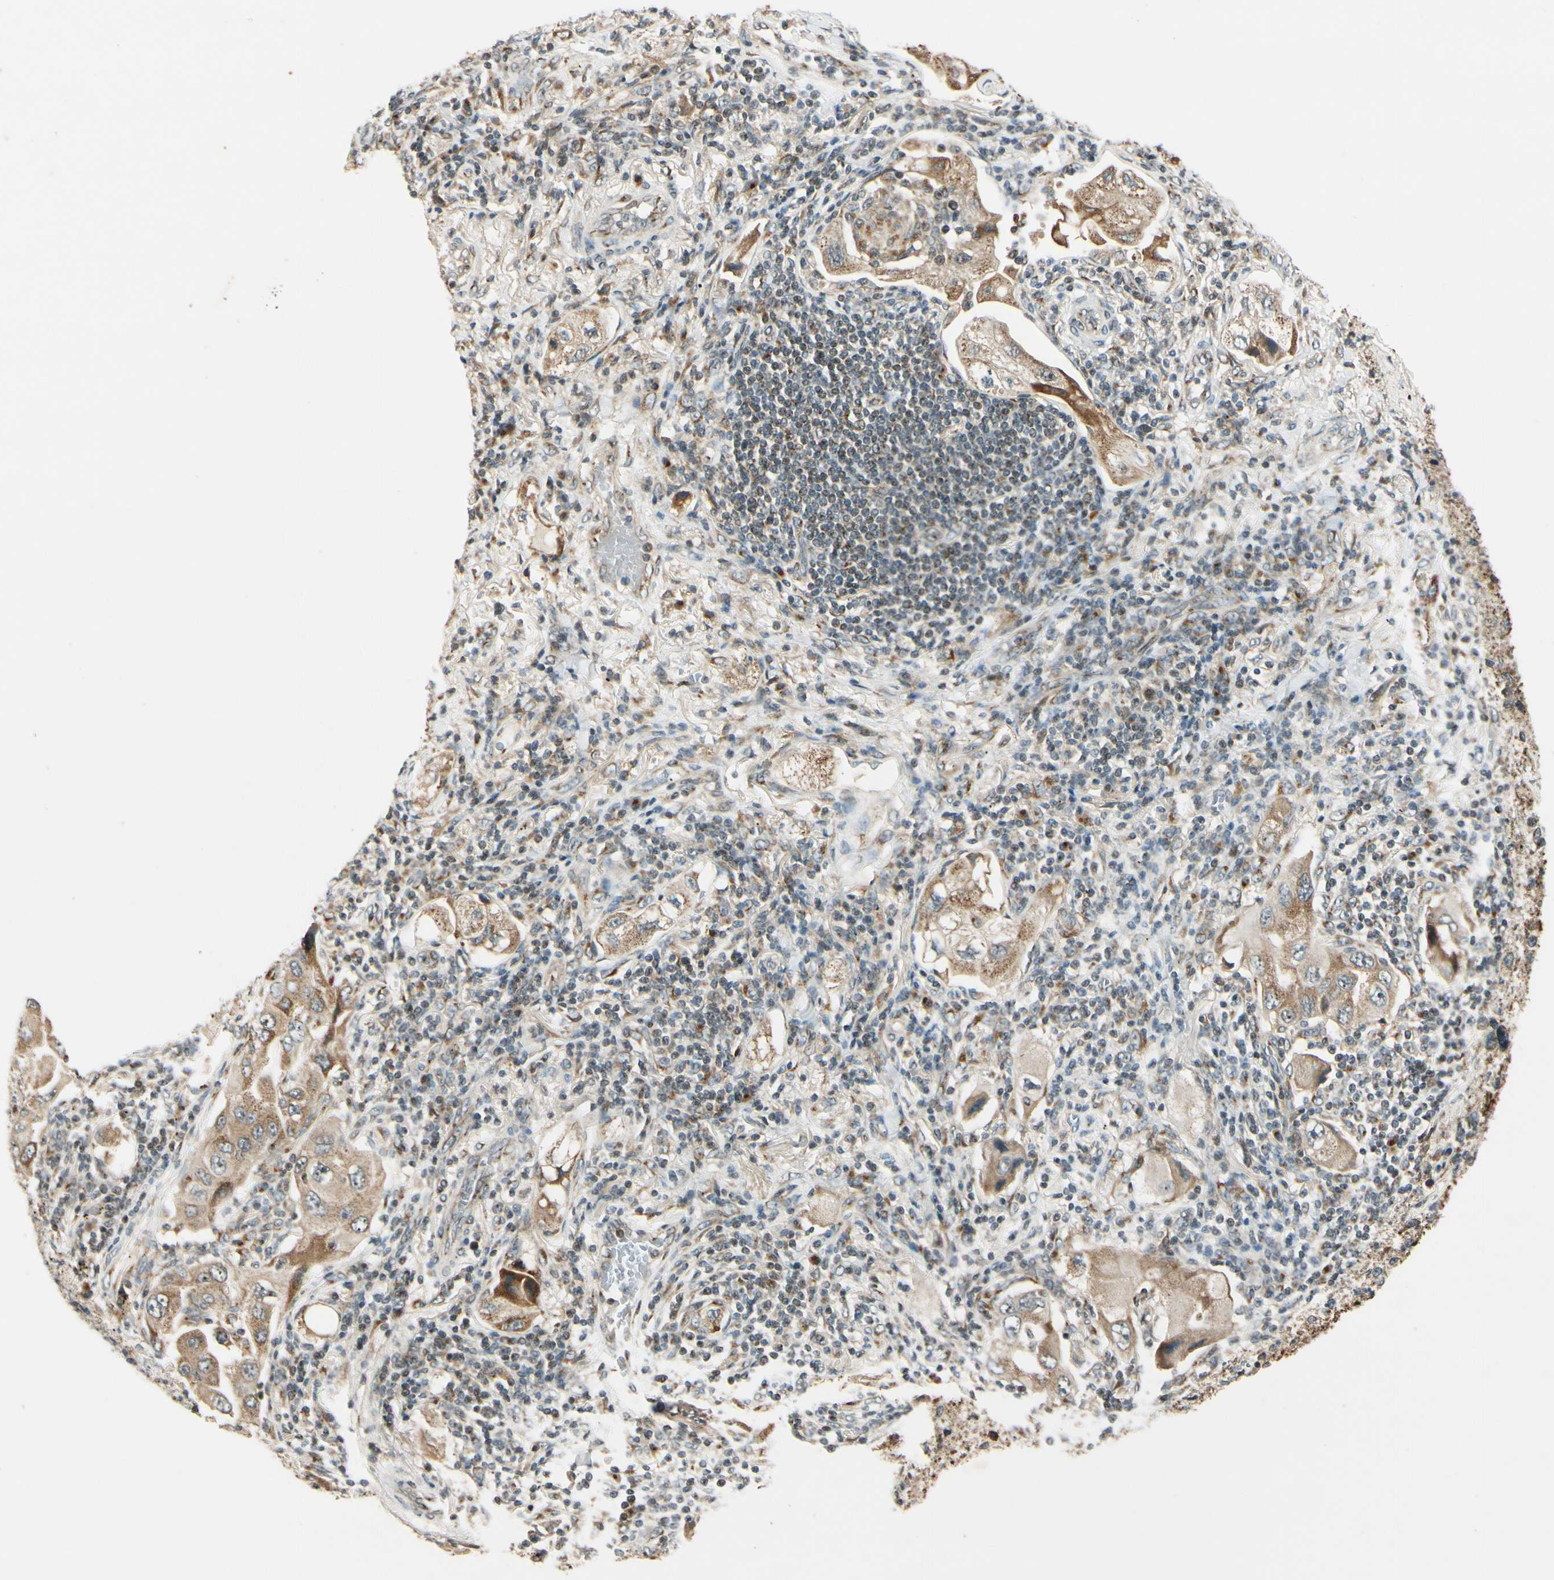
{"staining": {"intensity": "weak", "quantity": "25%-75%", "location": "cytoplasmic/membranous"}, "tissue": "lung cancer", "cell_type": "Tumor cells", "image_type": "cancer", "snomed": [{"axis": "morphology", "description": "Adenocarcinoma, NOS"}, {"axis": "topography", "description": "Lung"}], "caption": "The histopathology image reveals a brown stain indicating the presence of a protein in the cytoplasmic/membranous of tumor cells in adenocarcinoma (lung). (Brightfield microscopy of DAB IHC at high magnification).", "gene": "NEO1", "patient": {"sex": "female", "age": 65}}